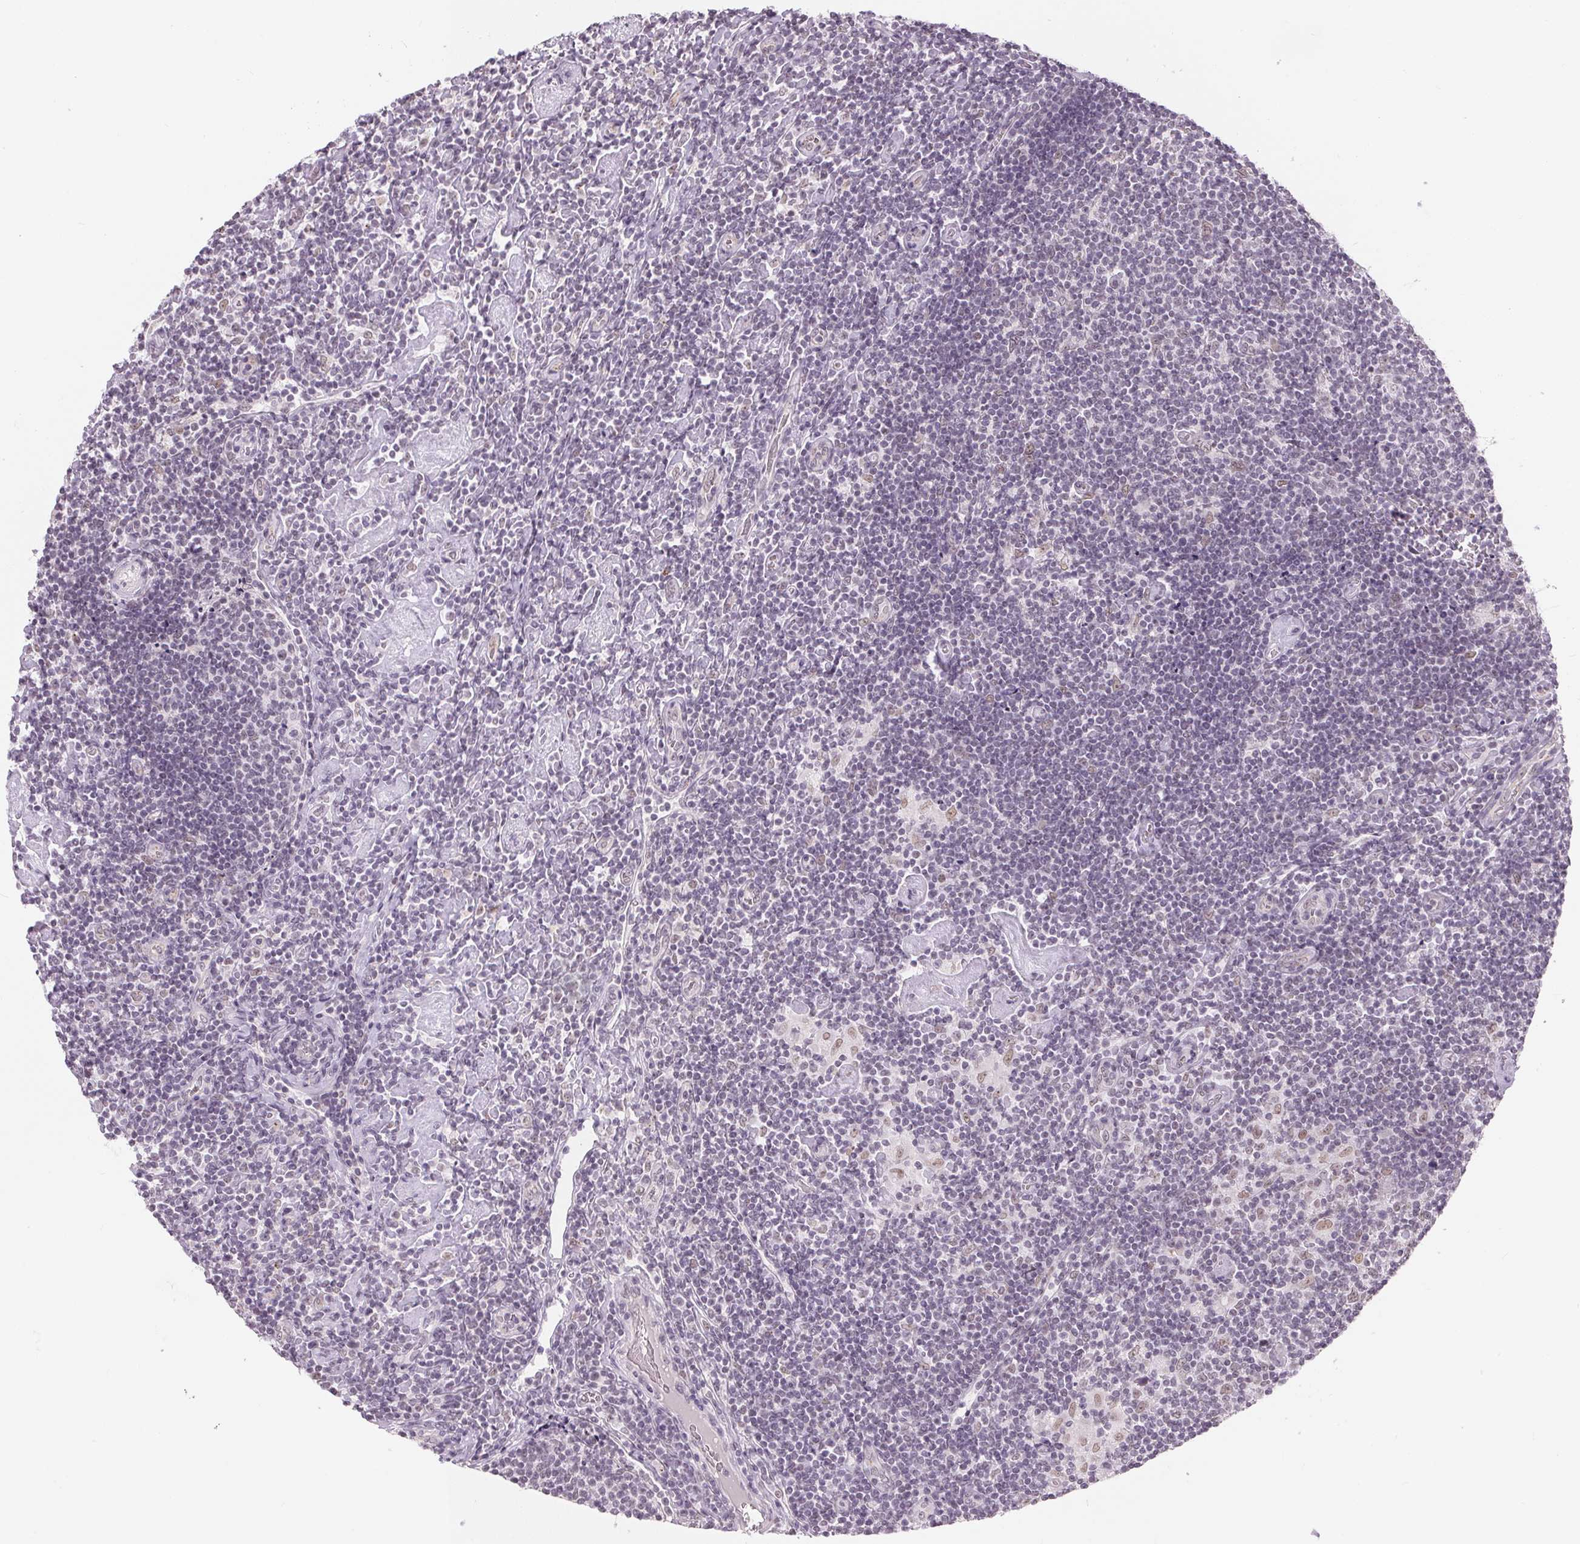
{"staining": {"intensity": "negative", "quantity": "none", "location": "none"}, "tissue": "lymphoma", "cell_type": "Tumor cells", "image_type": "cancer", "snomed": [{"axis": "morphology", "description": "Hodgkin's disease, NOS"}, {"axis": "topography", "description": "Lymph node"}], "caption": "A histopathology image of human lymphoma is negative for staining in tumor cells. (Brightfield microscopy of DAB immunohistochemistry at high magnification).", "gene": "NXF3", "patient": {"sex": "male", "age": 40}}